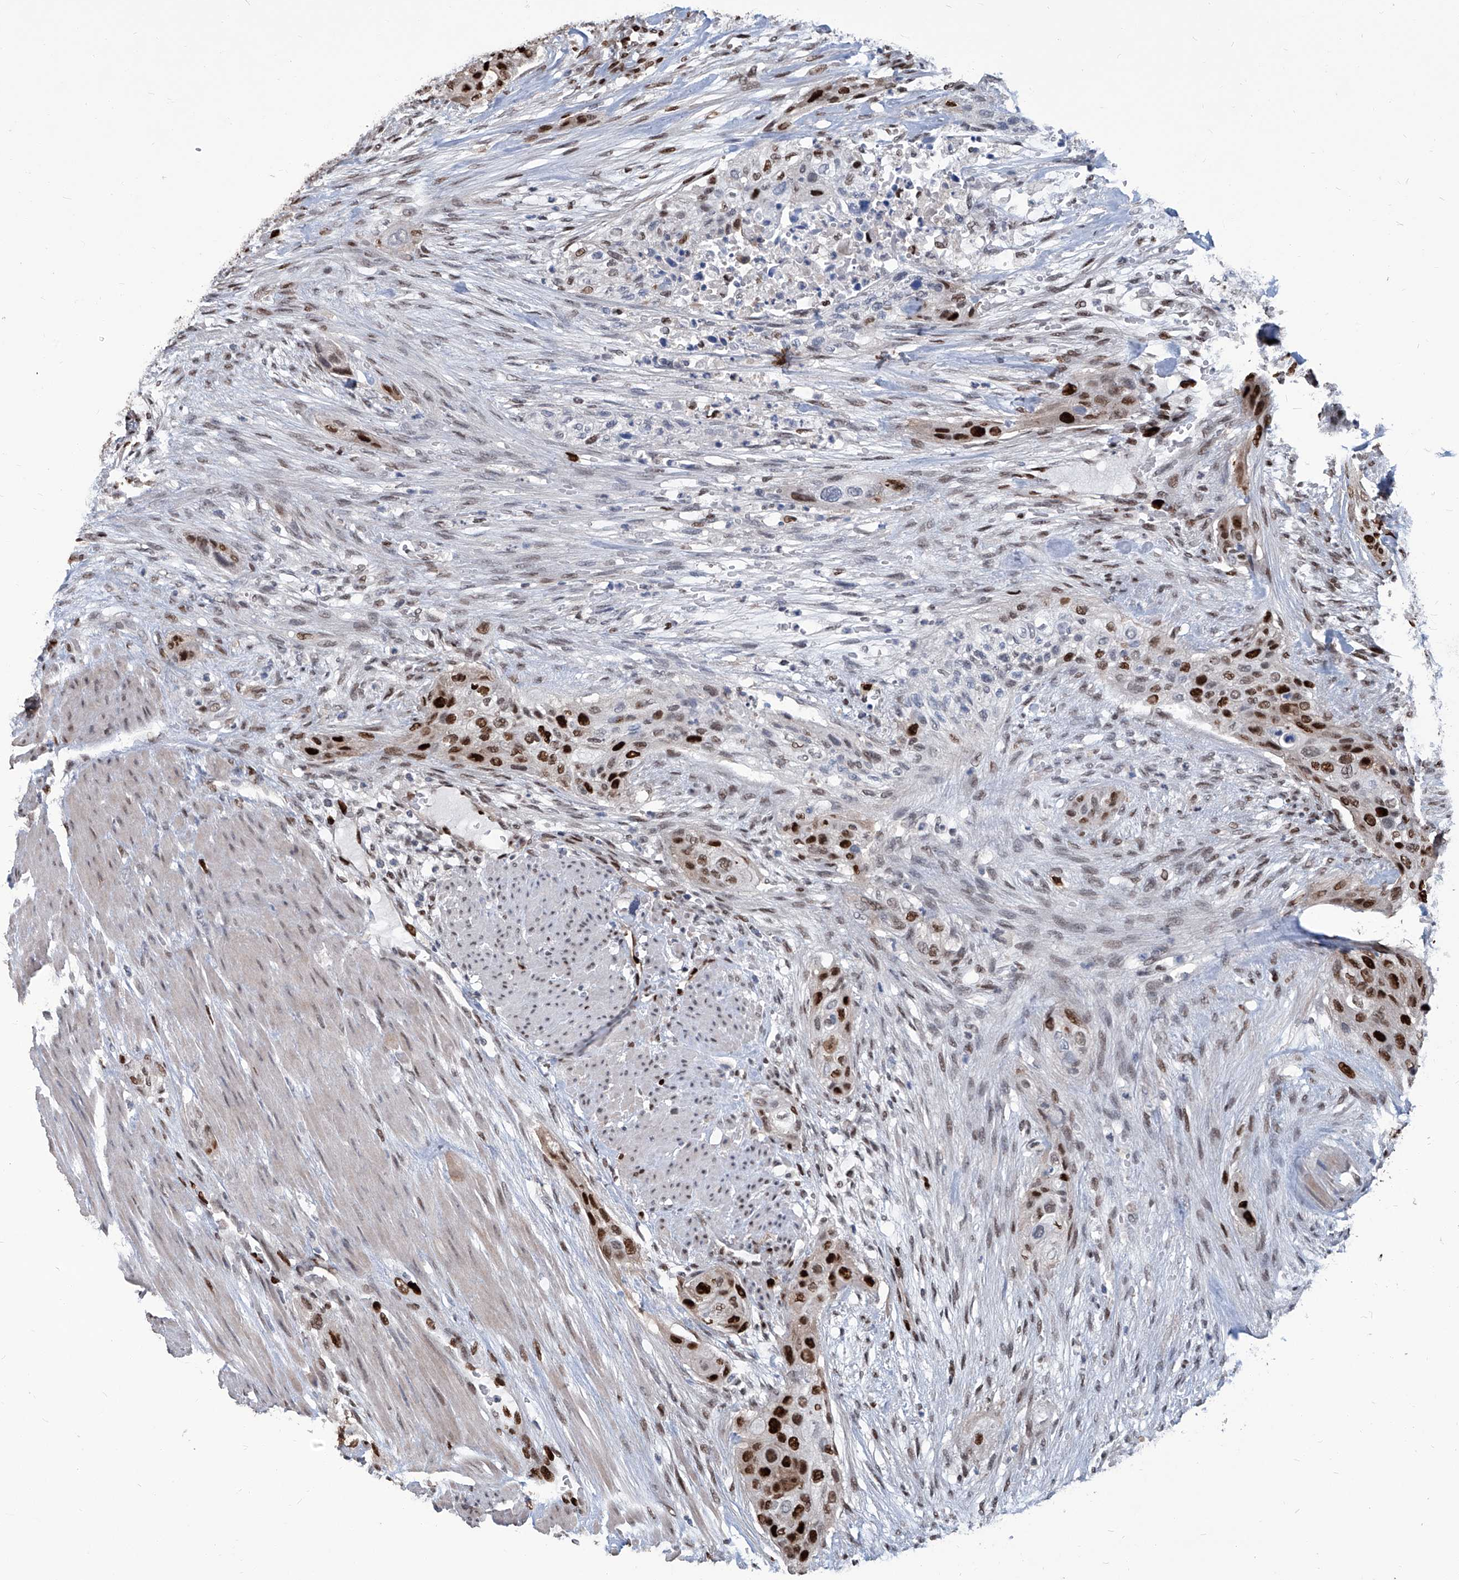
{"staining": {"intensity": "strong", "quantity": ">75%", "location": "nuclear"}, "tissue": "urothelial cancer", "cell_type": "Tumor cells", "image_type": "cancer", "snomed": [{"axis": "morphology", "description": "Urothelial carcinoma, High grade"}, {"axis": "topography", "description": "Urinary bladder"}], "caption": "The micrograph demonstrates a brown stain indicating the presence of a protein in the nuclear of tumor cells in urothelial cancer.", "gene": "PCNA", "patient": {"sex": "male", "age": 35}}